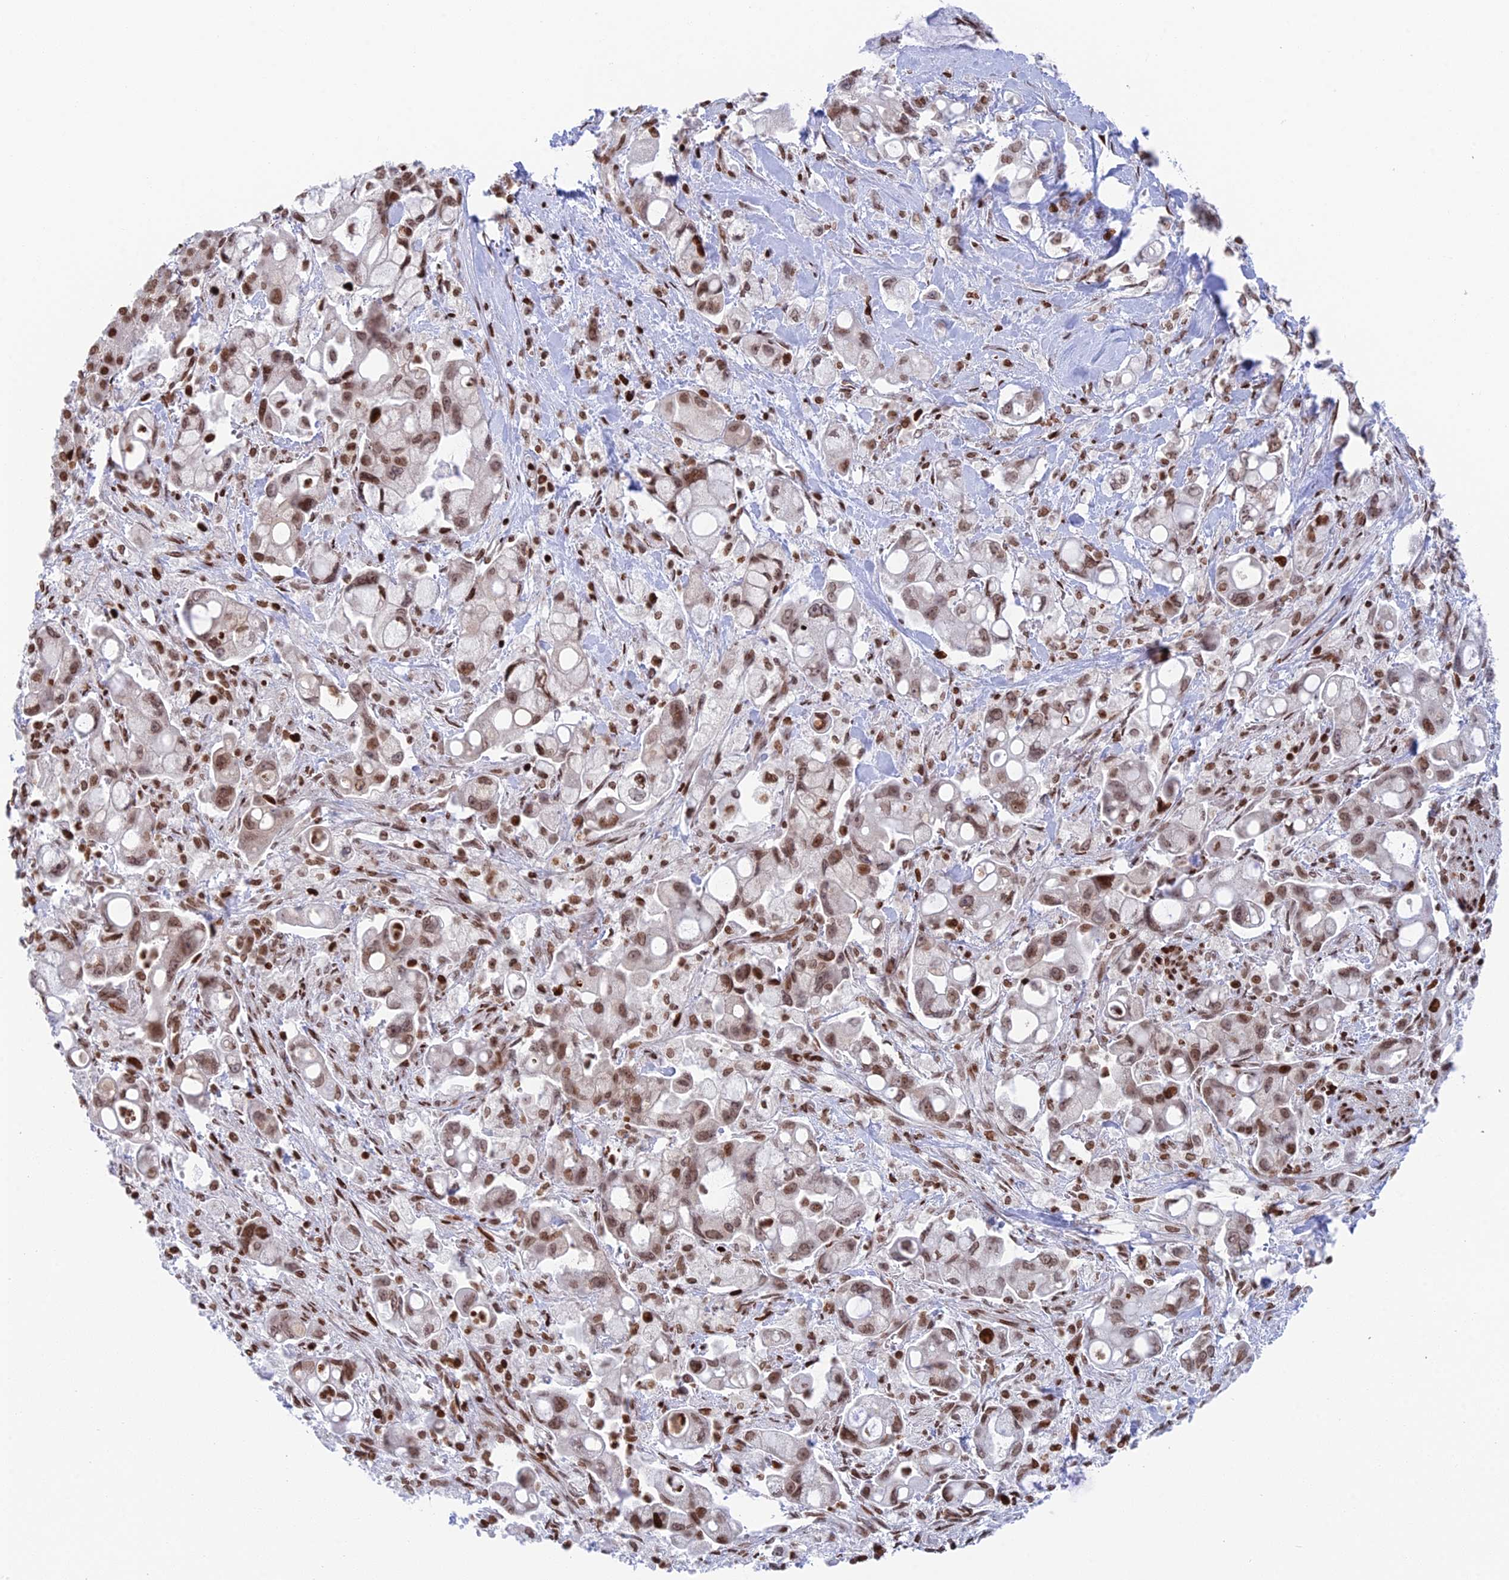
{"staining": {"intensity": "moderate", "quantity": ">75%", "location": "nuclear"}, "tissue": "pancreatic cancer", "cell_type": "Tumor cells", "image_type": "cancer", "snomed": [{"axis": "morphology", "description": "Adenocarcinoma, NOS"}, {"axis": "topography", "description": "Pancreas"}], "caption": "Brown immunohistochemical staining in human adenocarcinoma (pancreatic) reveals moderate nuclear positivity in about >75% of tumor cells.", "gene": "RPAP1", "patient": {"sex": "male", "age": 68}}